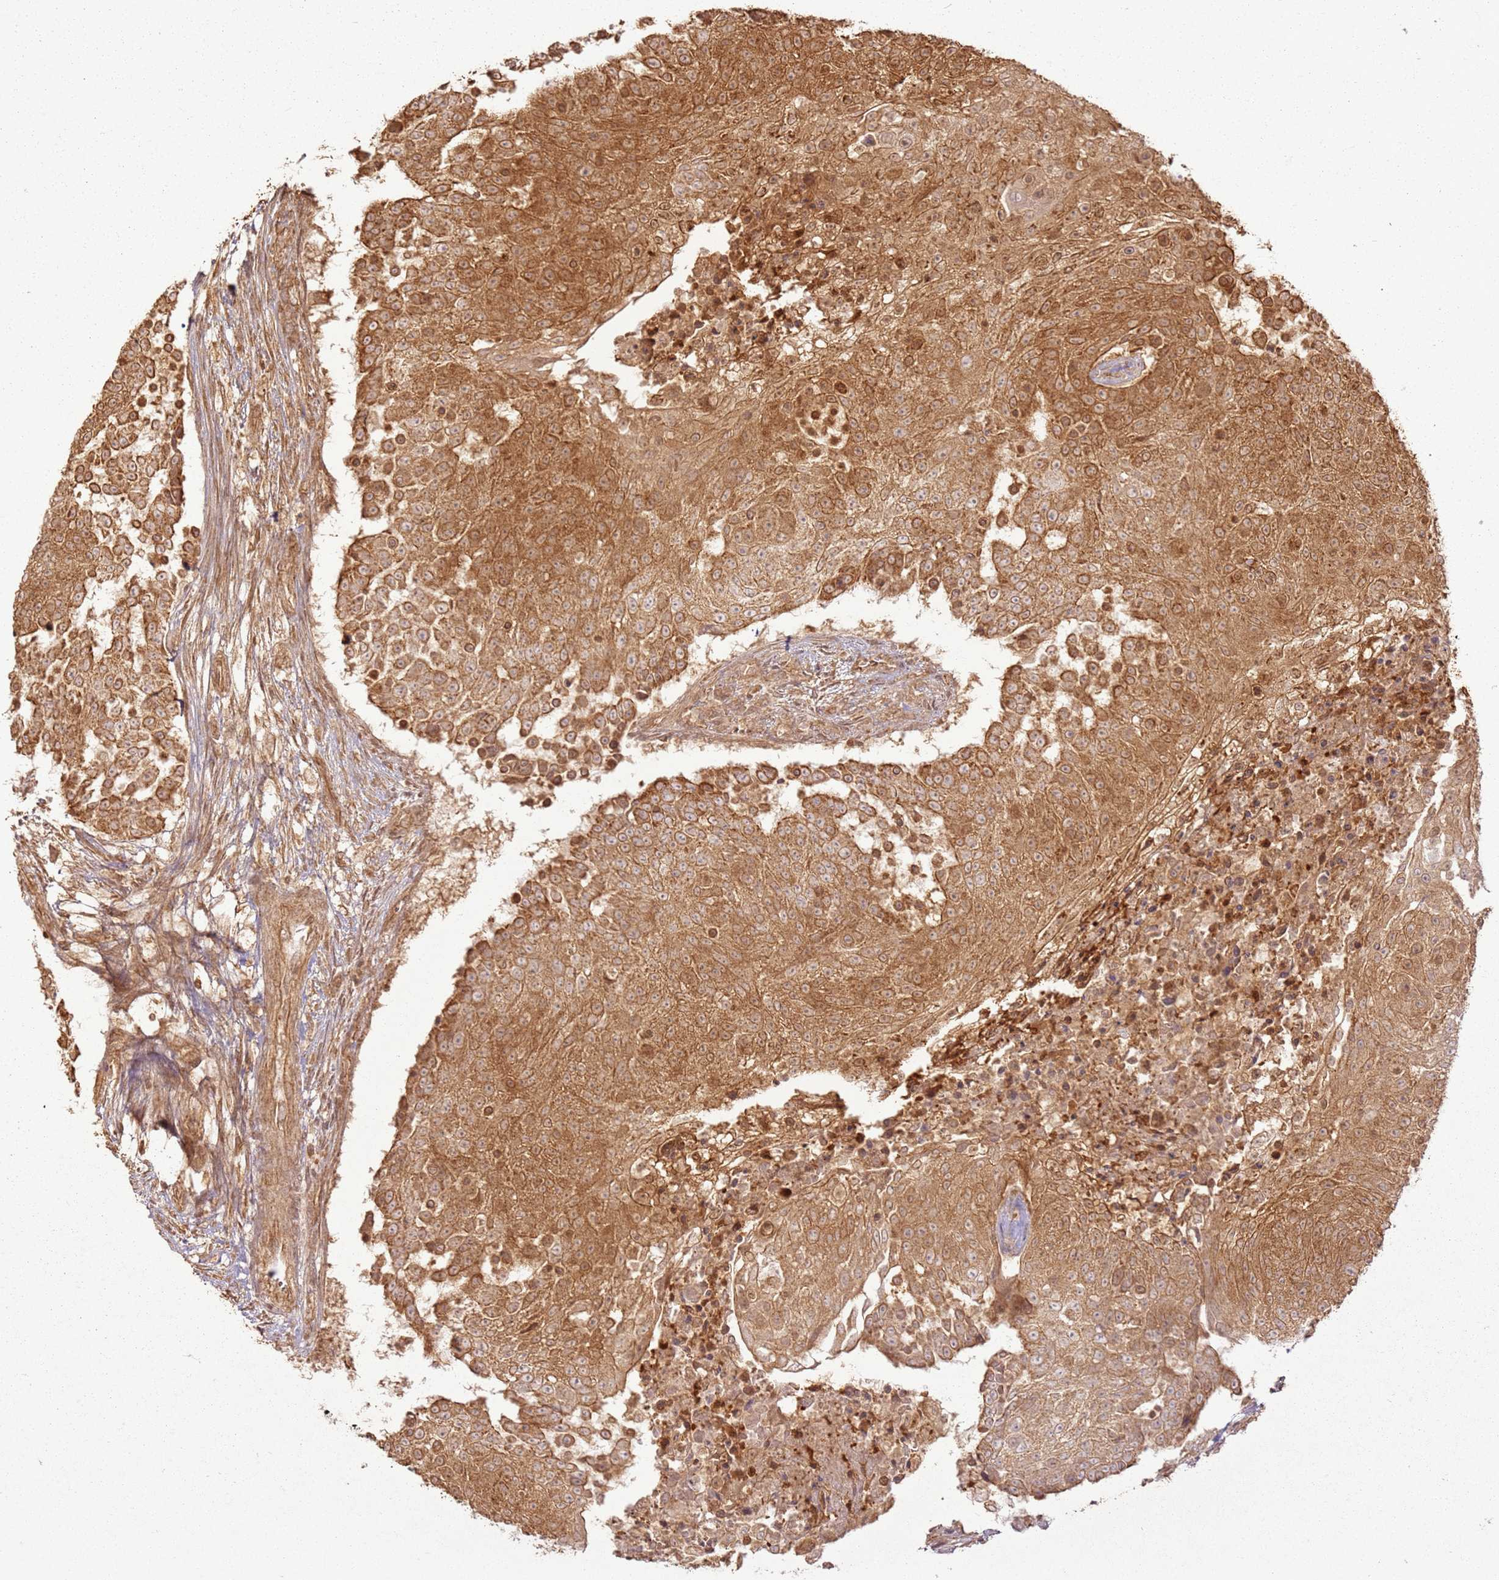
{"staining": {"intensity": "moderate", "quantity": ">75%", "location": "cytoplasmic/membranous"}, "tissue": "urothelial cancer", "cell_type": "Tumor cells", "image_type": "cancer", "snomed": [{"axis": "morphology", "description": "Urothelial carcinoma, High grade"}, {"axis": "topography", "description": "Urinary bladder"}], "caption": "Brown immunohistochemical staining in urothelial cancer reveals moderate cytoplasmic/membranous staining in approximately >75% of tumor cells. The staining was performed using DAB, with brown indicating positive protein expression. Nuclei are stained blue with hematoxylin.", "gene": "ZNF776", "patient": {"sex": "female", "age": 63}}